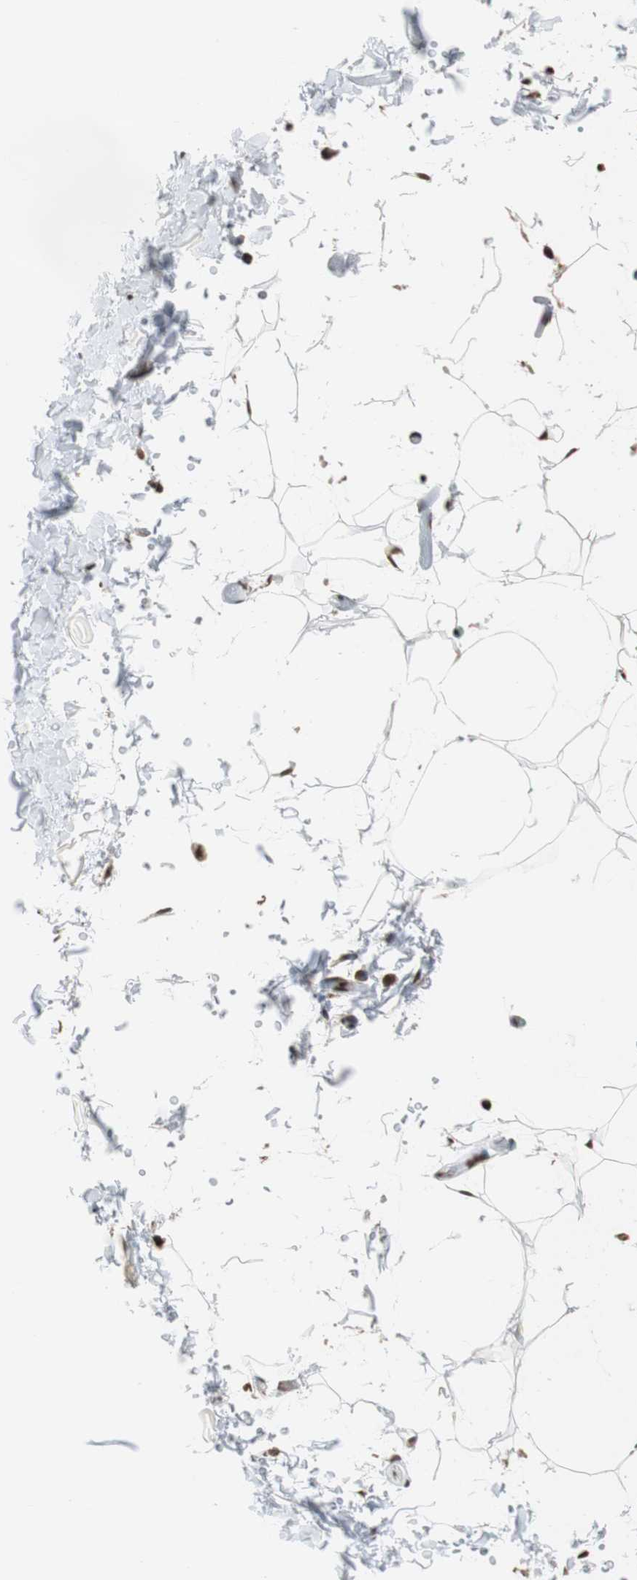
{"staining": {"intensity": "moderate", "quantity": ">75%", "location": "nuclear"}, "tissue": "adipose tissue", "cell_type": "Adipocytes", "image_type": "normal", "snomed": [{"axis": "morphology", "description": "Normal tissue, NOS"}, {"axis": "topography", "description": "Soft tissue"}], "caption": "Immunohistochemistry (IHC) staining of normal adipose tissue, which demonstrates medium levels of moderate nuclear staining in about >75% of adipocytes indicating moderate nuclear protein staining. The staining was performed using DAB (3,3'-diaminobenzidine) (brown) for protein detection and nuclei were counterstained in hematoxylin (blue).", "gene": "REST", "patient": {"sex": "male", "age": 72}}